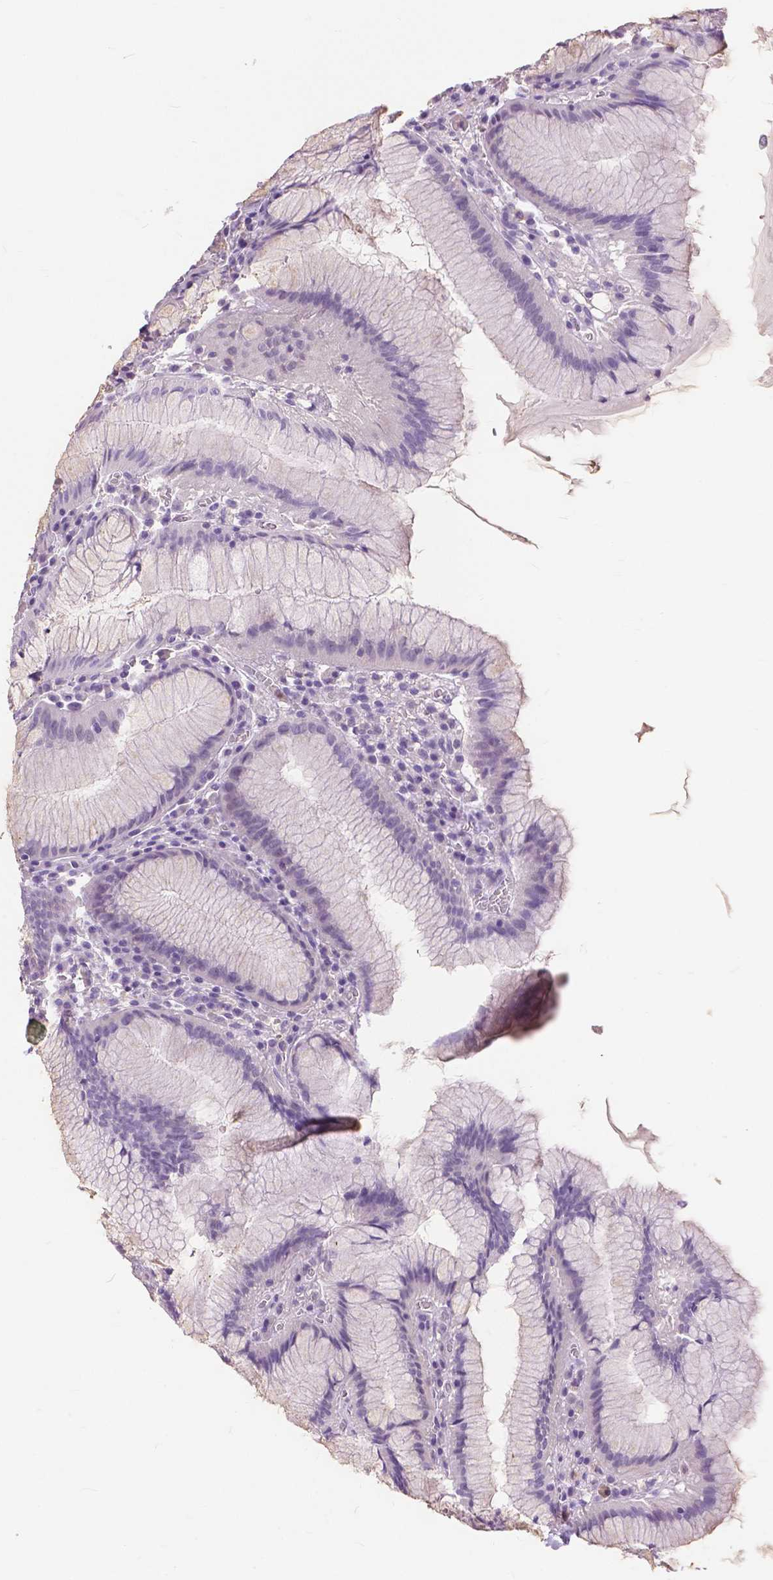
{"staining": {"intensity": "negative", "quantity": "none", "location": "none"}, "tissue": "stomach", "cell_type": "Glandular cells", "image_type": "normal", "snomed": [{"axis": "morphology", "description": "Normal tissue, NOS"}, {"axis": "topography", "description": "Stomach"}], "caption": "Immunohistochemical staining of benign human stomach reveals no significant expression in glandular cells.", "gene": "CXCR2", "patient": {"sex": "male", "age": 55}}